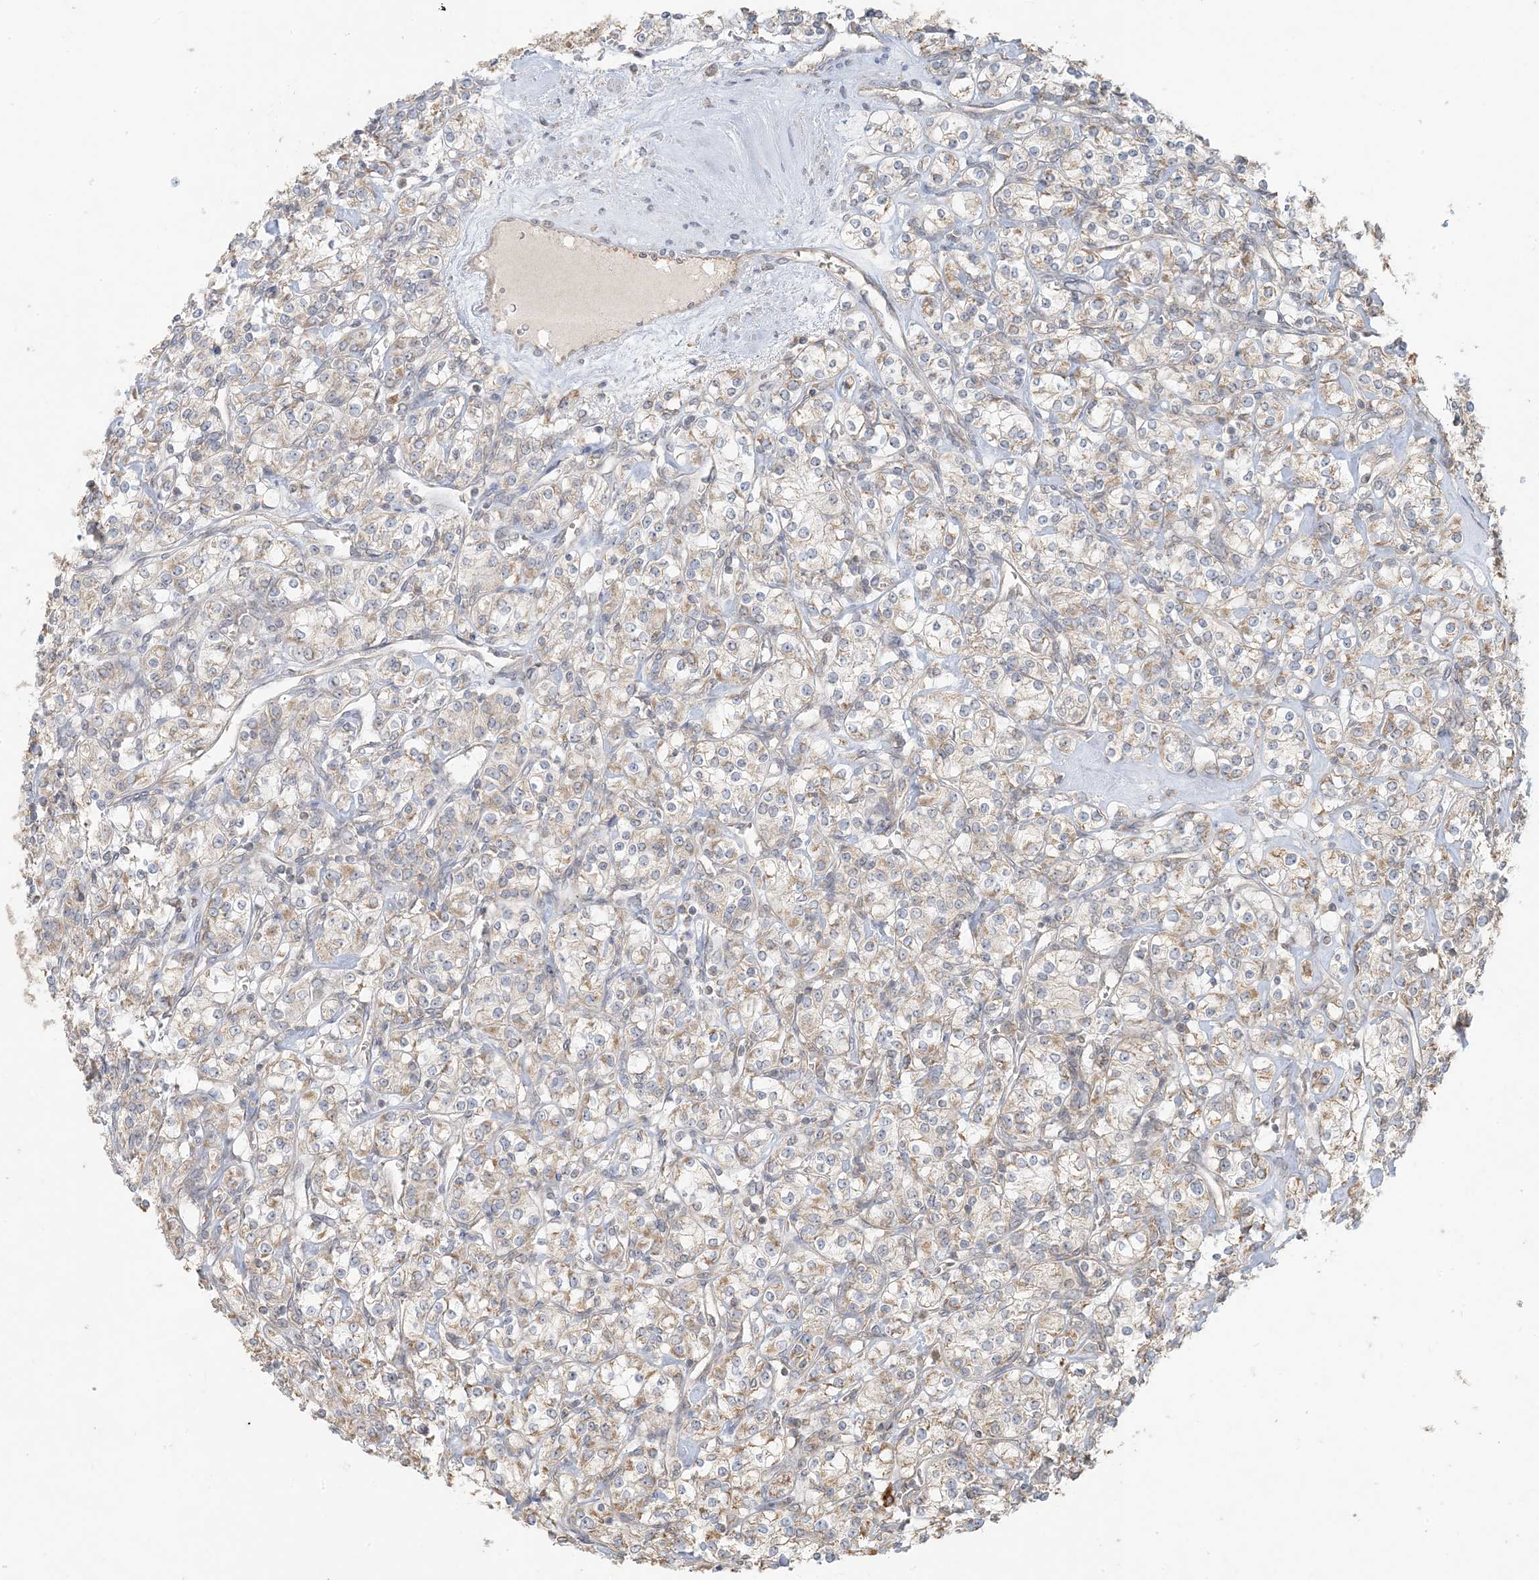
{"staining": {"intensity": "weak", "quantity": "25%-75%", "location": "cytoplasmic/membranous"}, "tissue": "renal cancer", "cell_type": "Tumor cells", "image_type": "cancer", "snomed": [{"axis": "morphology", "description": "Adenocarcinoma, NOS"}, {"axis": "topography", "description": "Kidney"}], "caption": "About 25%-75% of tumor cells in human renal cancer show weak cytoplasmic/membranous protein staining as visualized by brown immunohistochemical staining.", "gene": "MCOLN1", "patient": {"sex": "male", "age": 77}}